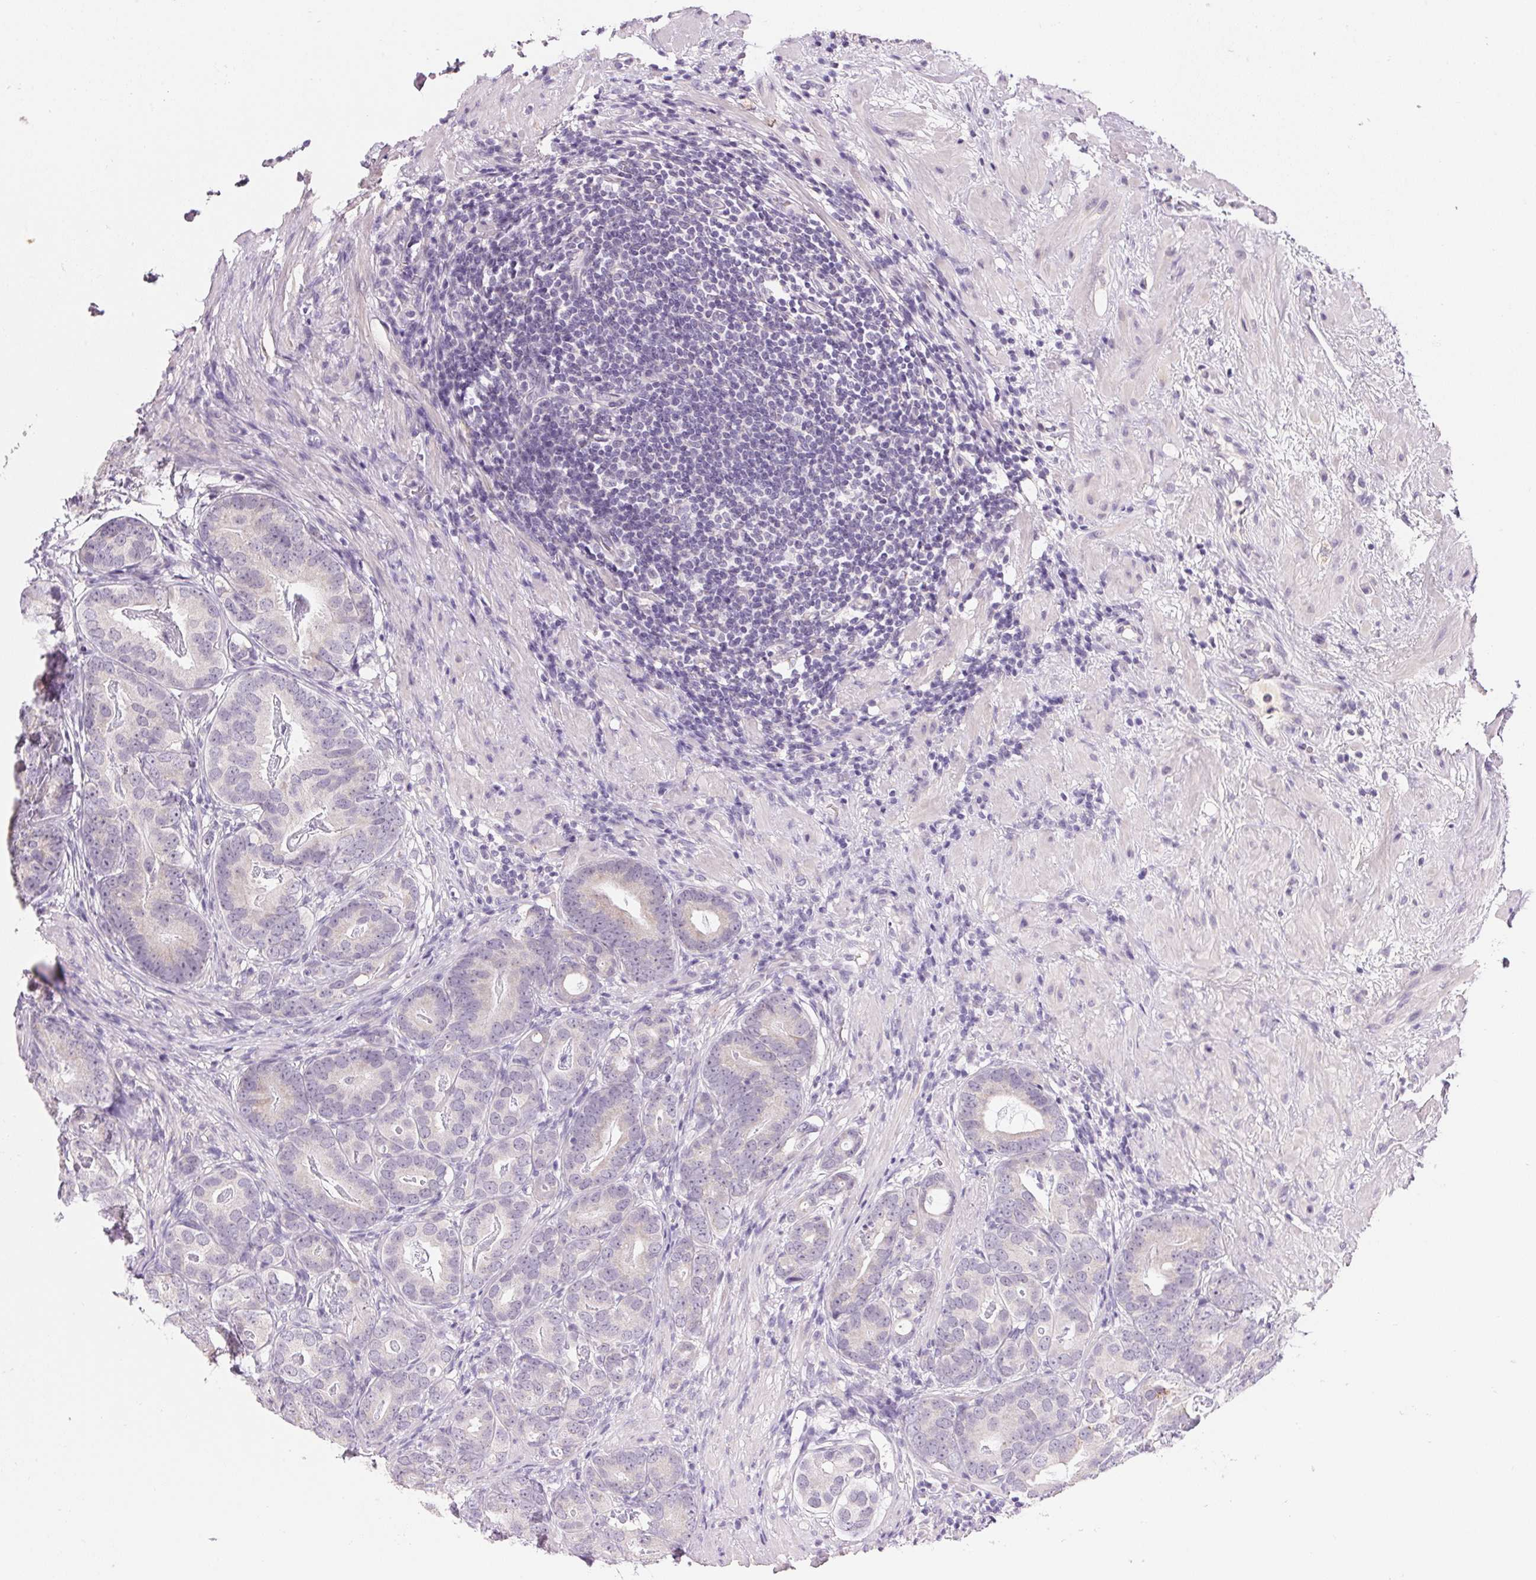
{"staining": {"intensity": "negative", "quantity": "none", "location": "none"}, "tissue": "prostate cancer", "cell_type": "Tumor cells", "image_type": "cancer", "snomed": [{"axis": "morphology", "description": "Adenocarcinoma, Low grade"}, {"axis": "topography", "description": "Prostate and seminal vesicle, NOS"}], "caption": "IHC micrograph of neoplastic tissue: prostate cancer stained with DAB displays no significant protein positivity in tumor cells.", "gene": "CYP11B1", "patient": {"sex": "male", "age": 71}}